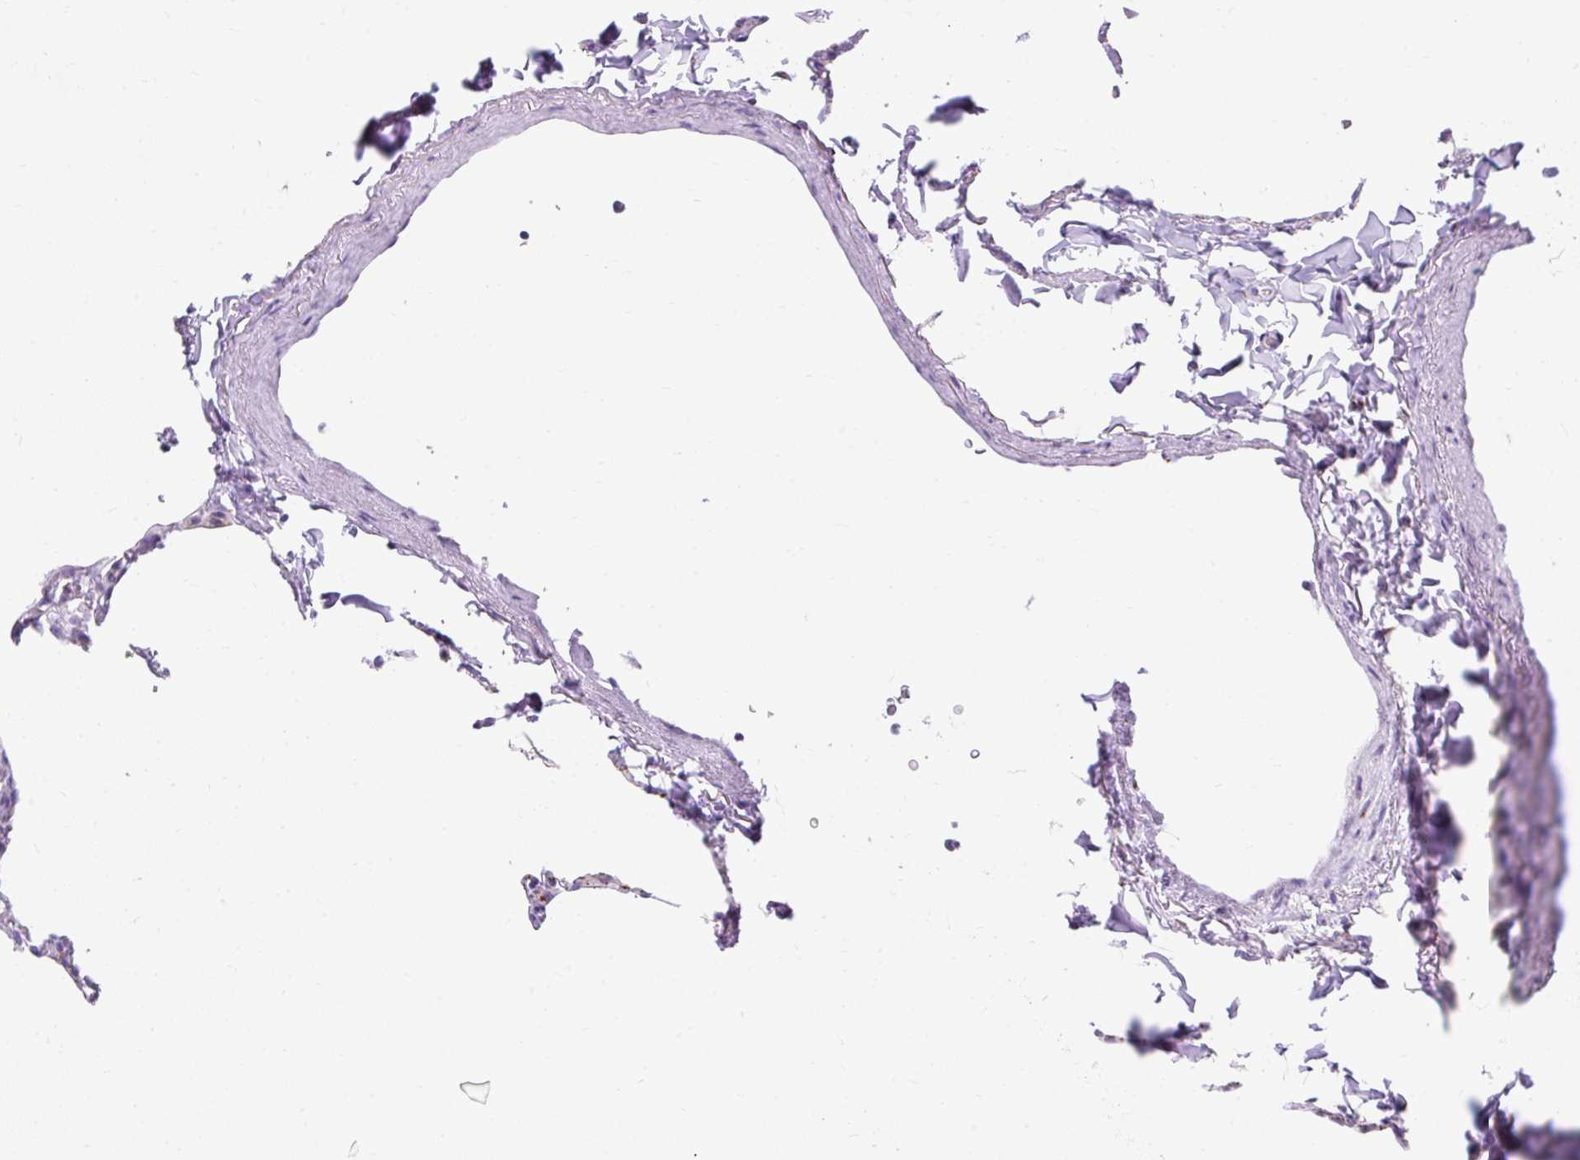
{"staining": {"intensity": "negative", "quantity": "none", "location": "none"}, "tissue": "lung", "cell_type": "Alveolar cells", "image_type": "normal", "snomed": [{"axis": "morphology", "description": "Normal tissue, NOS"}, {"axis": "topography", "description": "Lung"}], "caption": "This is a image of immunohistochemistry staining of unremarkable lung, which shows no expression in alveolar cells. (DAB (3,3'-diaminobenzidine) IHC, high magnification).", "gene": "GOLGA8A", "patient": {"sex": "male", "age": 65}}